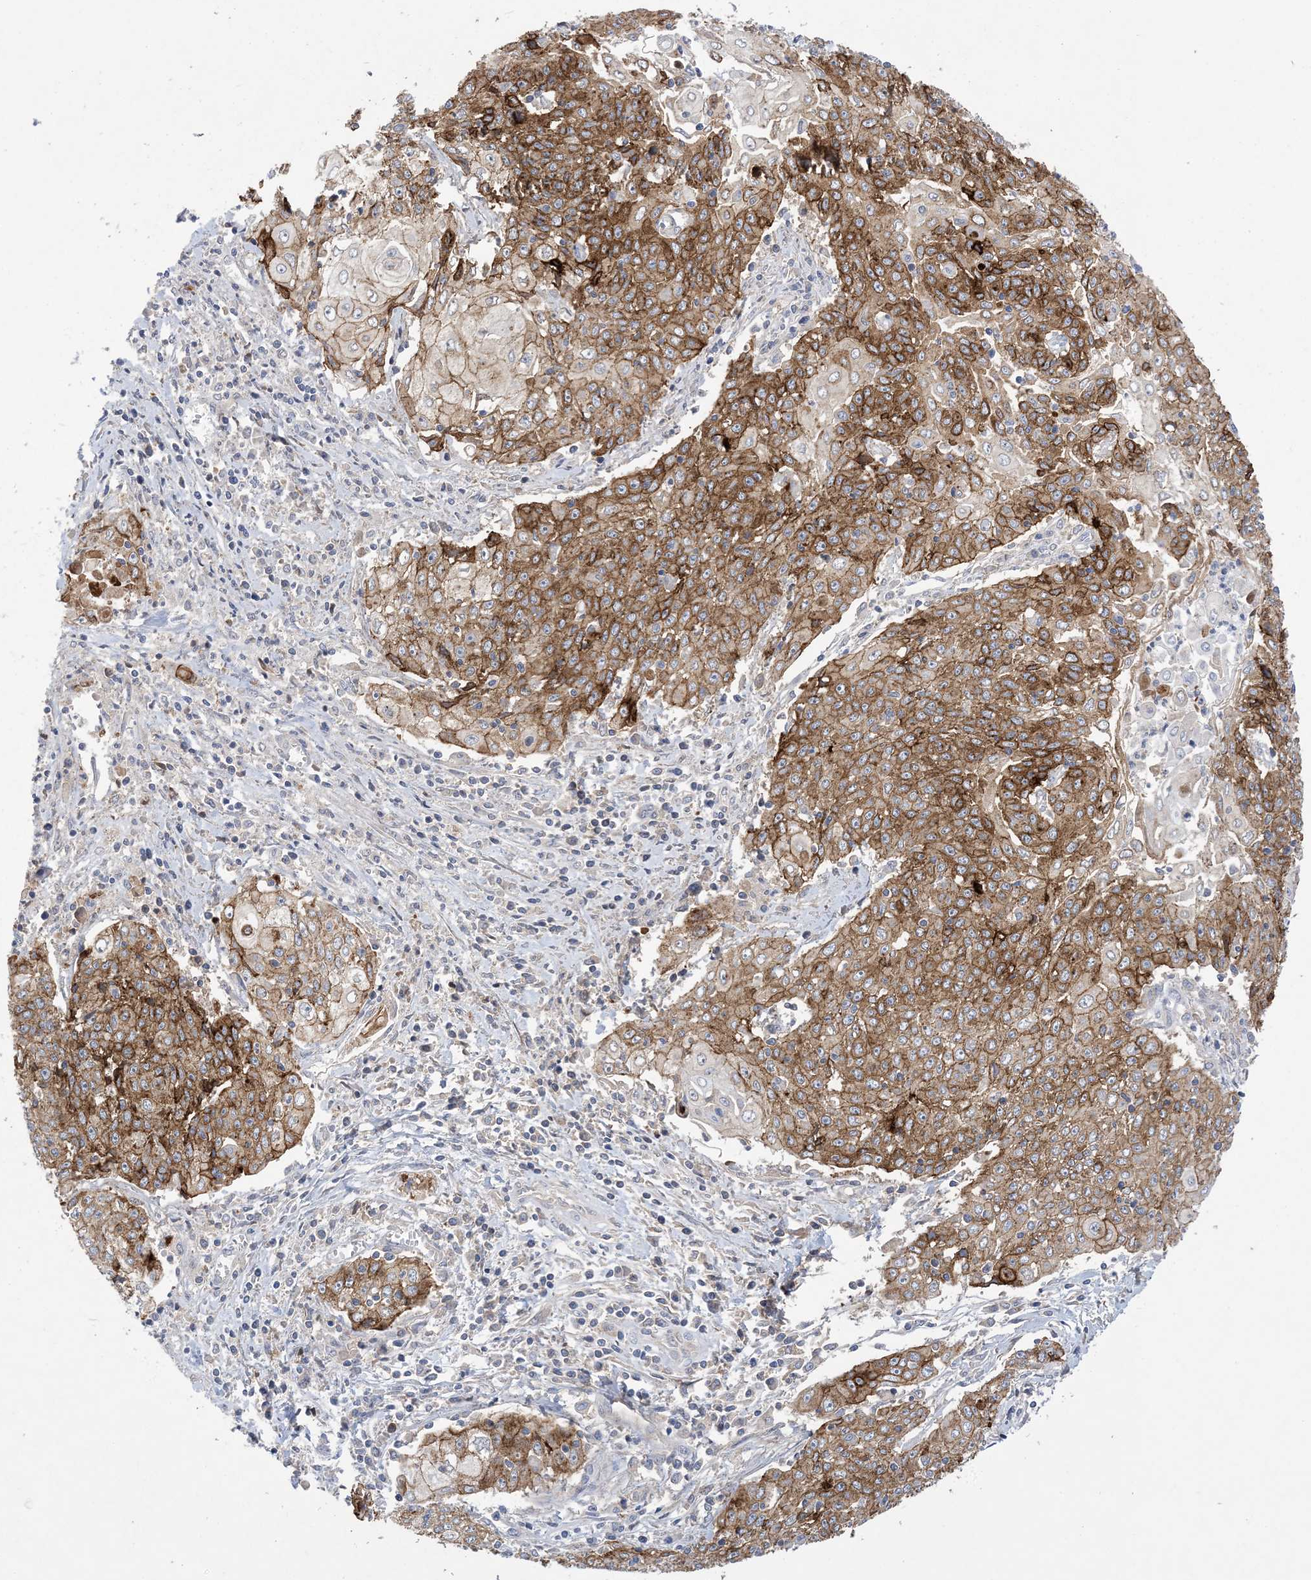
{"staining": {"intensity": "moderate", "quantity": ">75%", "location": "cytoplasmic/membranous"}, "tissue": "cervical cancer", "cell_type": "Tumor cells", "image_type": "cancer", "snomed": [{"axis": "morphology", "description": "Squamous cell carcinoma, NOS"}, {"axis": "topography", "description": "Cervix"}], "caption": "Cervical cancer (squamous cell carcinoma) stained for a protein (brown) displays moderate cytoplasmic/membranous positive expression in approximately >75% of tumor cells.", "gene": "DSC3", "patient": {"sex": "female", "age": 48}}